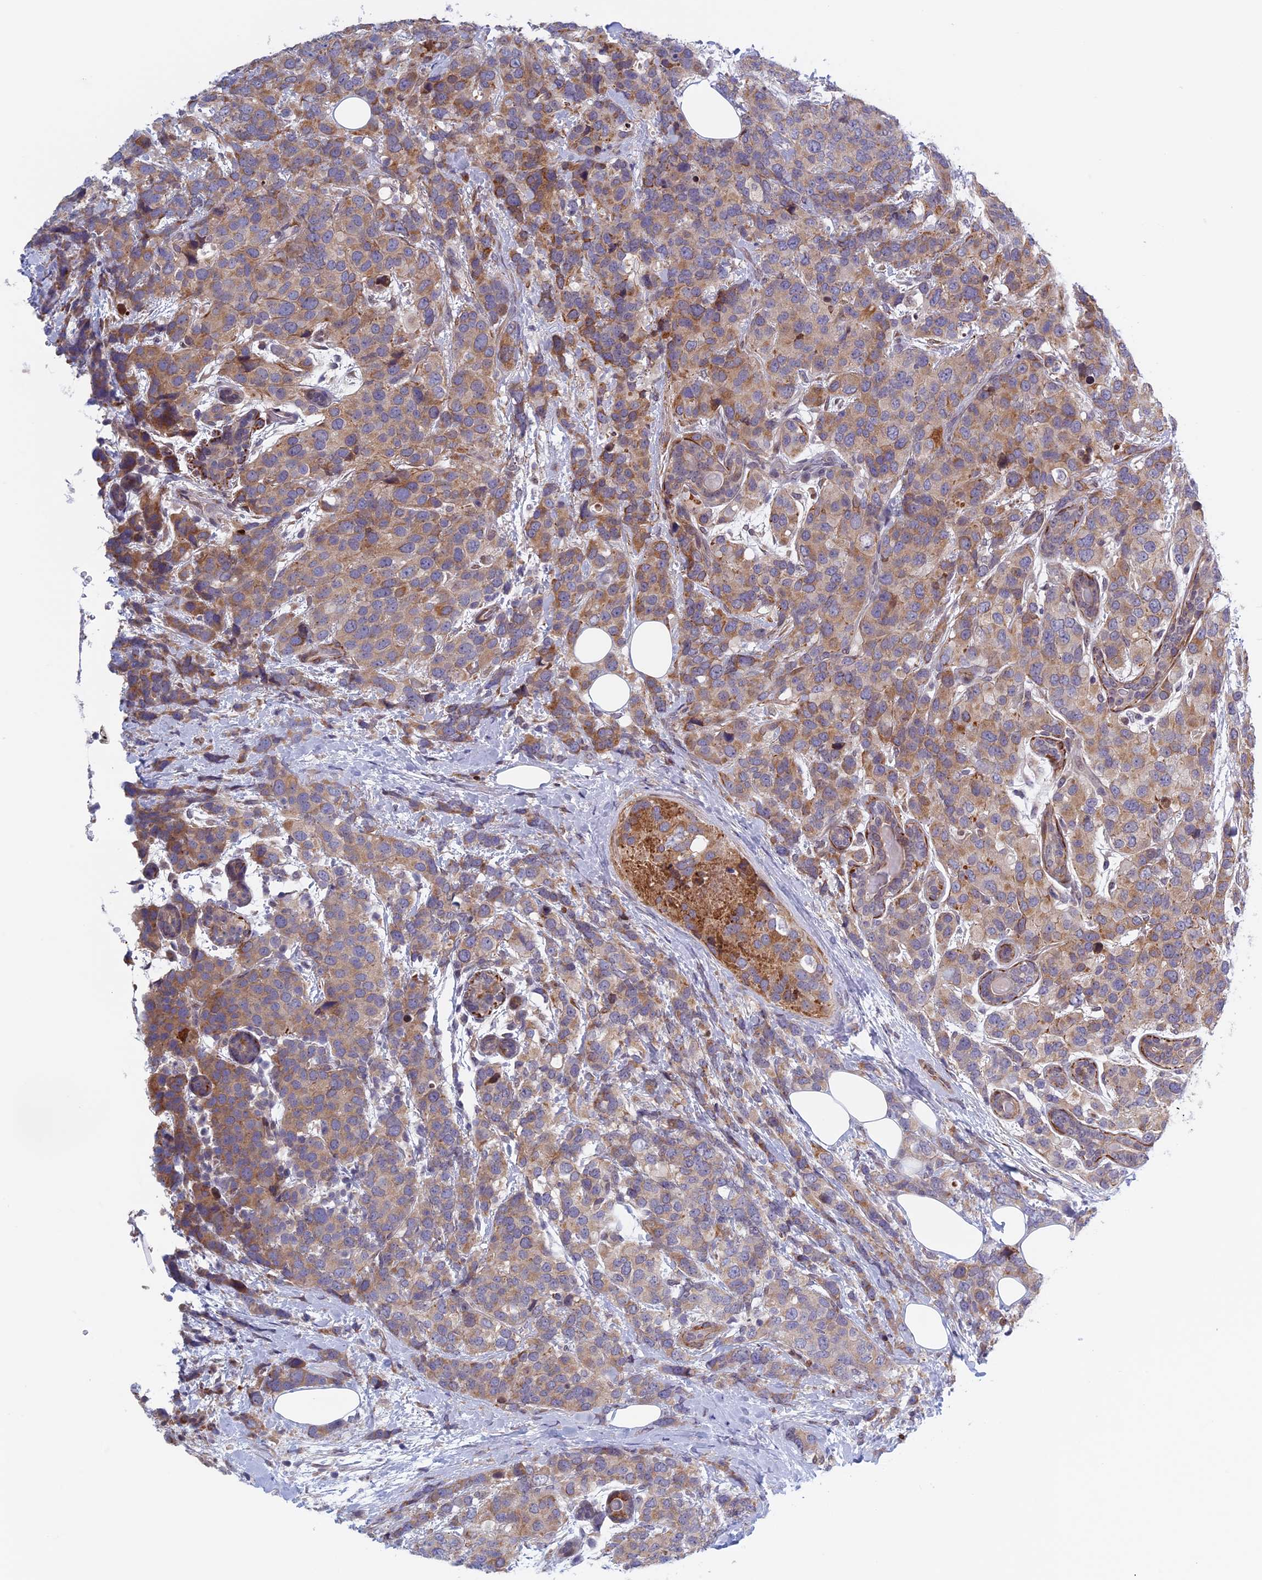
{"staining": {"intensity": "moderate", "quantity": "25%-75%", "location": "cytoplasmic/membranous"}, "tissue": "breast cancer", "cell_type": "Tumor cells", "image_type": "cancer", "snomed": [{"axis": "morphology", "description": "Lobular carcinoma"}, {"axis": "topography", "description": "Breast"}], "caption": "Protein expression analysis of breast cancer shows moderate cytoplasmic/membranous expression in about 25%-75% of tumor cells. (Brightfield microscopy of DAB IHC at high magnification).", "gene": "FADS1", "patient": {"sex": "female", "age": 59}}